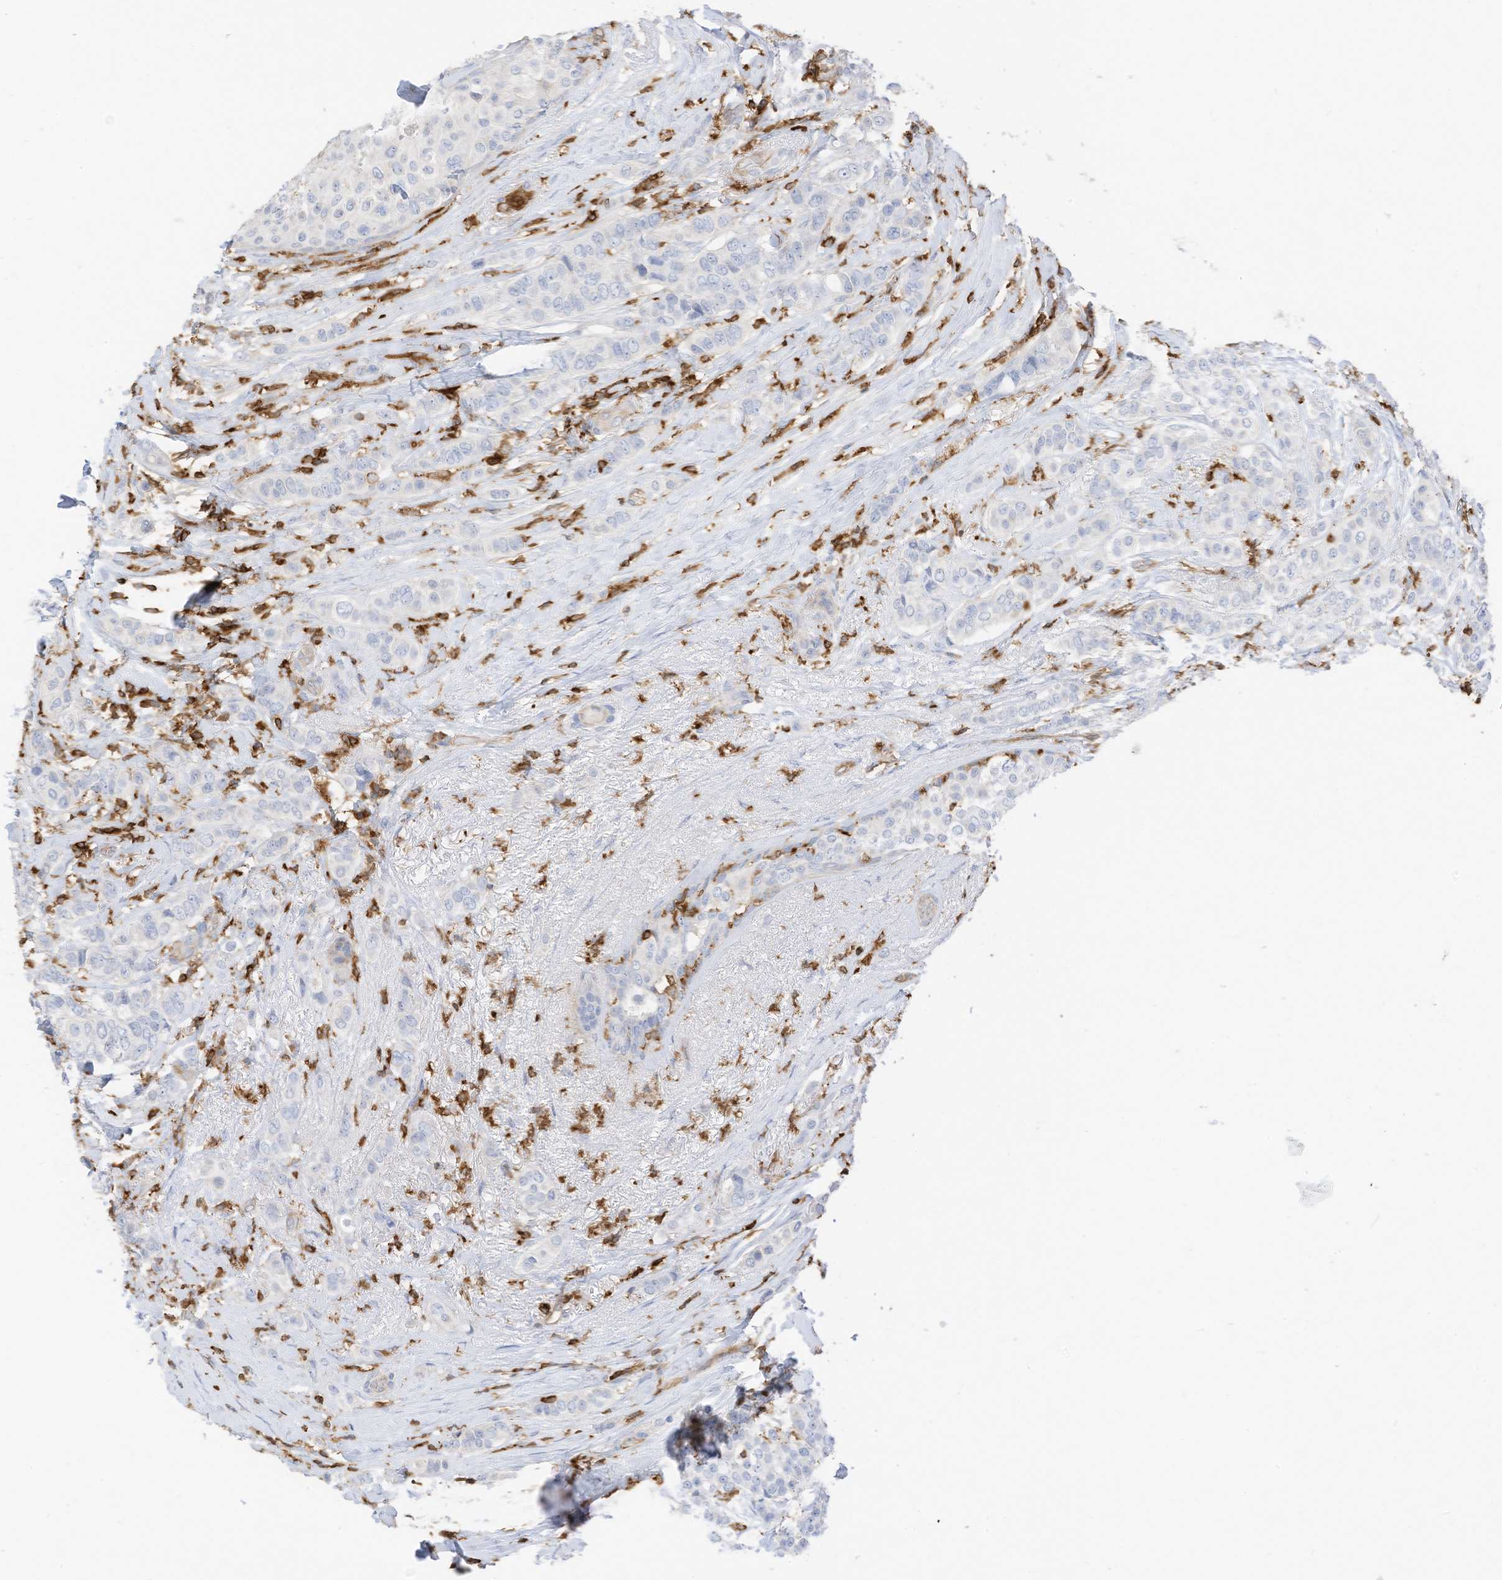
{"staining": {"intensity": "negative", "quantity": "none", "location": "none"}, "tissue": "breast cancer", "cell_type": "Tumor cells", "image_type": "cancer", "snomed": [{"axis": "morphology", "description": "Lobular carcinoma"}, {"axis": "topography", "description": "Breast"}], "caption": "This is an IHC photomicrograph of human breast cancer. There is no staining in tumor cells.", "gene": "ARHGAP25", "patient": {"sex": "female", "age": 51}}